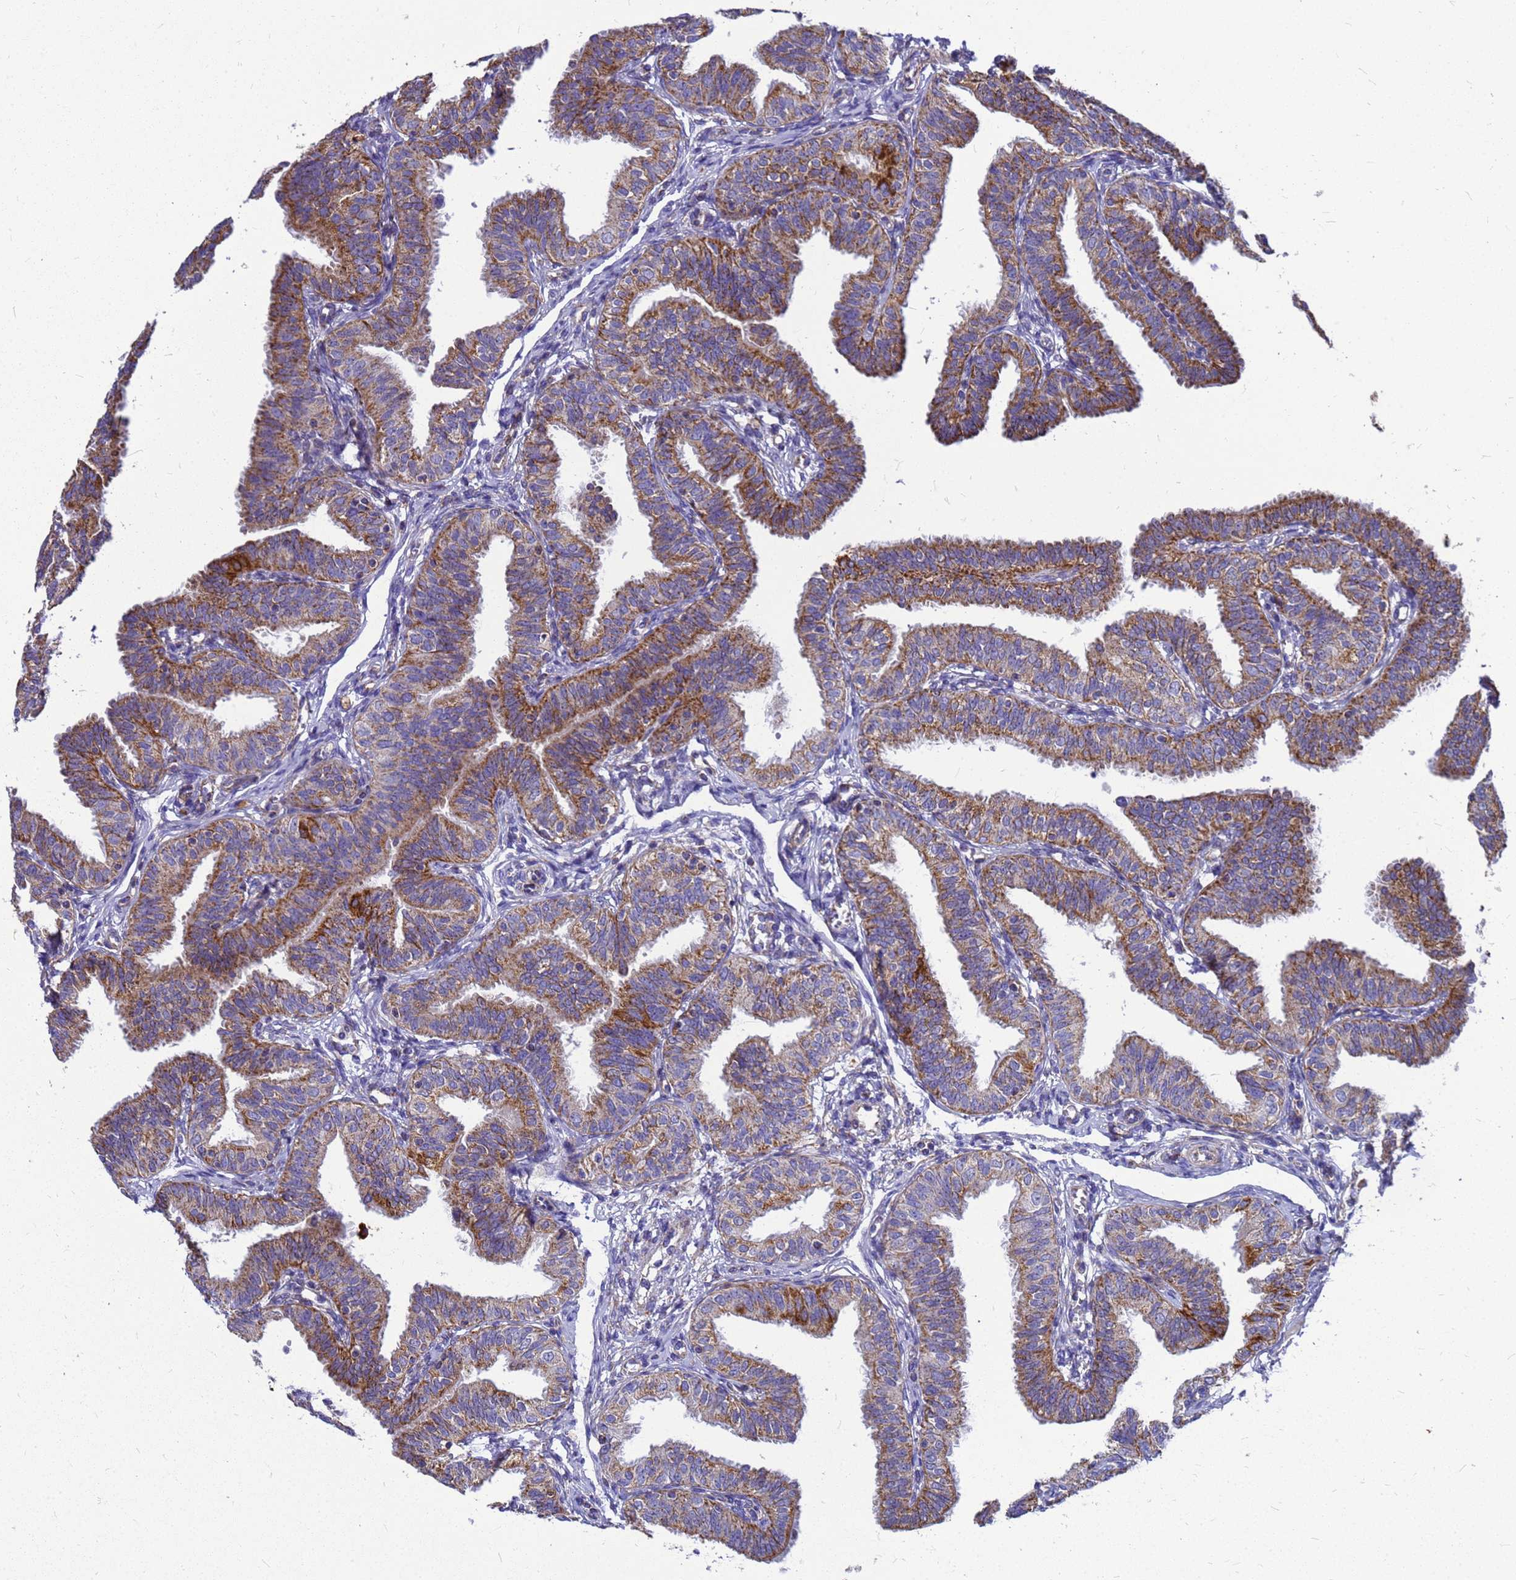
{"staining": {"intensity": "moderate", "quantity": ">75%", "location": "cytoplasmic/membranous"}, "tissue": "fallopian tube", "cell_type": "Glandular cells", "image_type": "normal", "snomed": [{"axis": "morphology", "description": "Normal tissue, NOS"}, {"axis": "topography", "description": "Fallopian tube"}], "caption": "Immunohistochemistry of unremarkable human fallopian tube demonstrates medium levels of moderate cytoplasmic/membranous expression in about >75% of glandular cells. (brown staining indicates protein expression, while blue staining denotes nuclei).", "gene": "CMC4", "patient": {"sex": "female", "age": 35}}